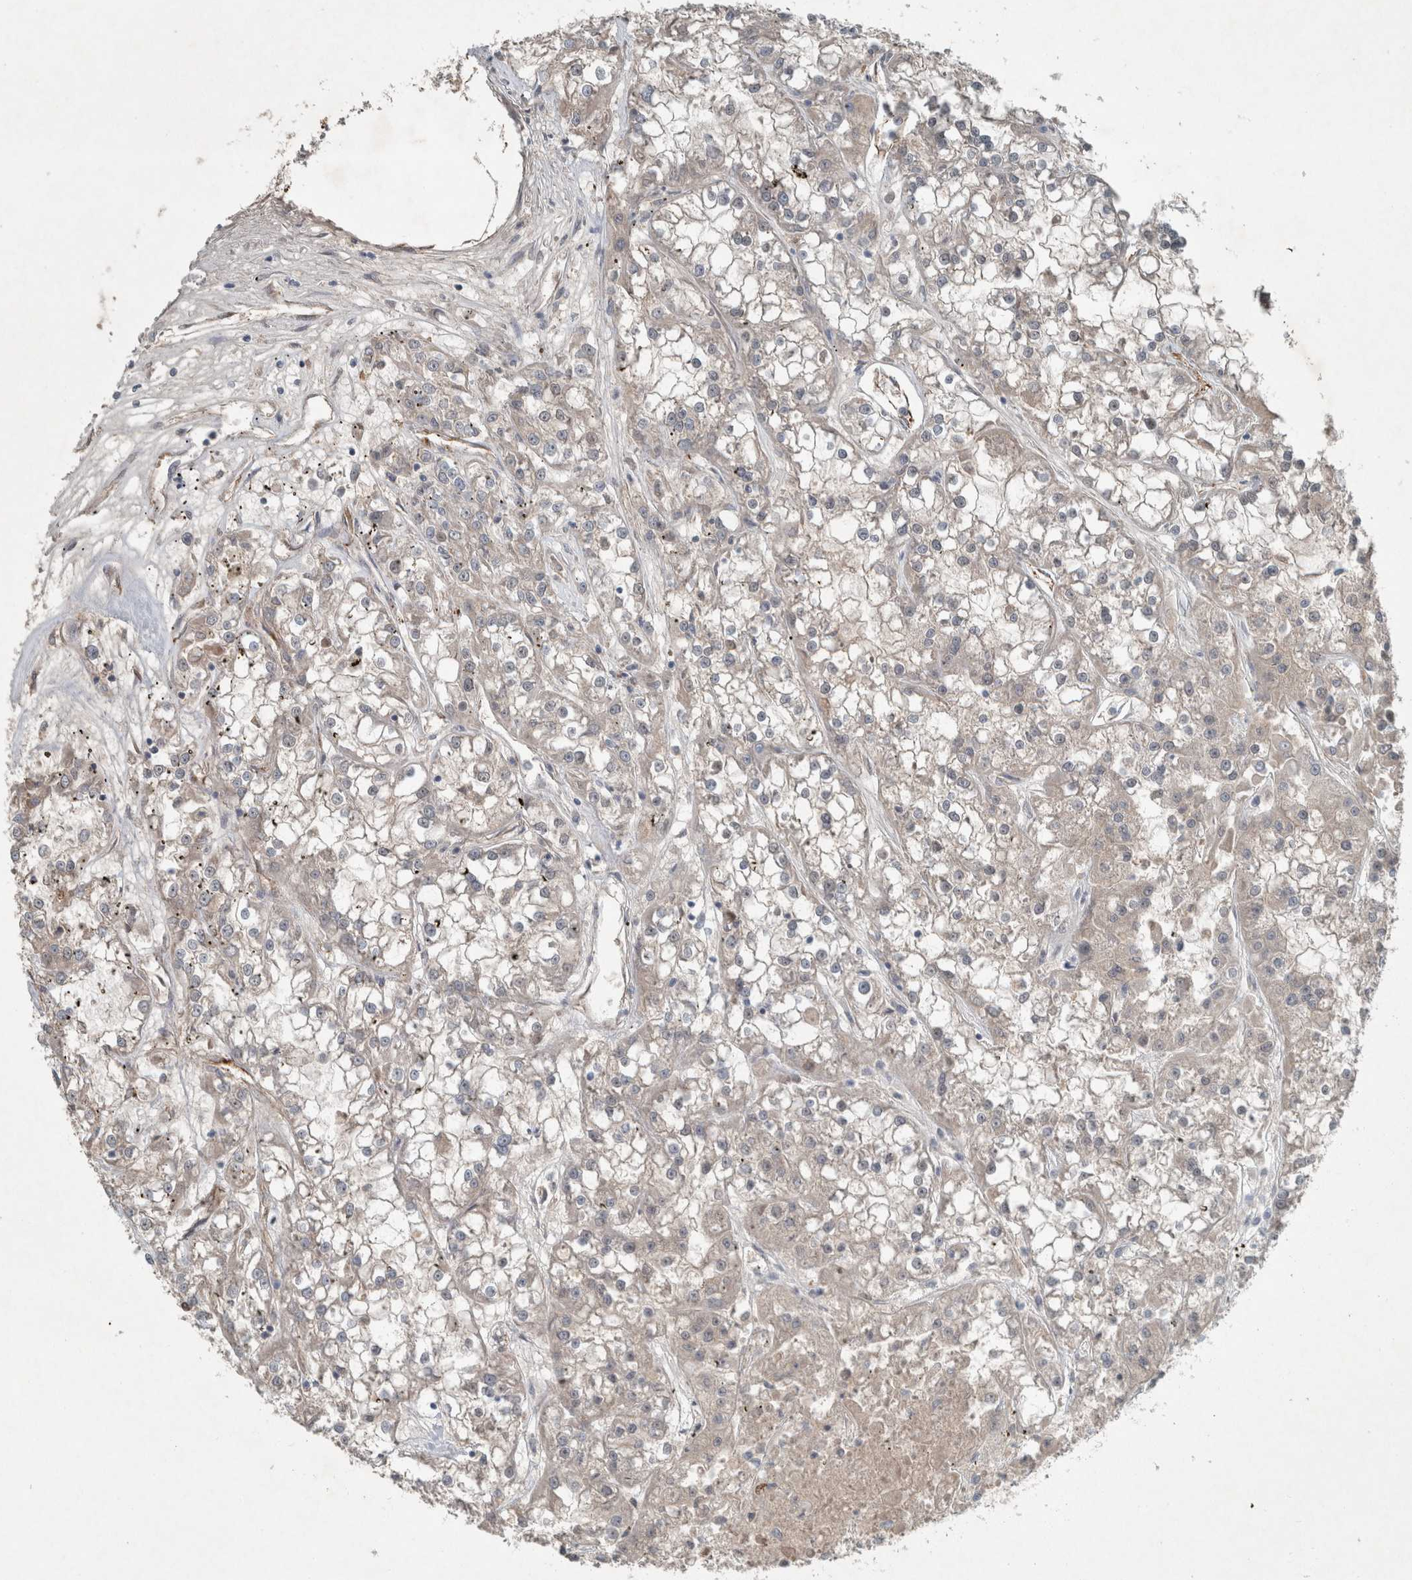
{"staining": {"intensity": "negative", "quantity": "none", "location": "none"}, "tissue": "renal cancer", "cell_type": "Tumor cells", "image_type": "cancer", "snomed": [{"axis": "morphology", "description": "Adenocarcinoma, NOS"}, {"axis": "topography", "description": "Kidney"}], "caption": "This is an IHC photomicrograph of adenocarcinoma (renal). There is no staining in tumor cells.", "gene": "RALGDS", "patient": {"sex": "female", "age": 52}}